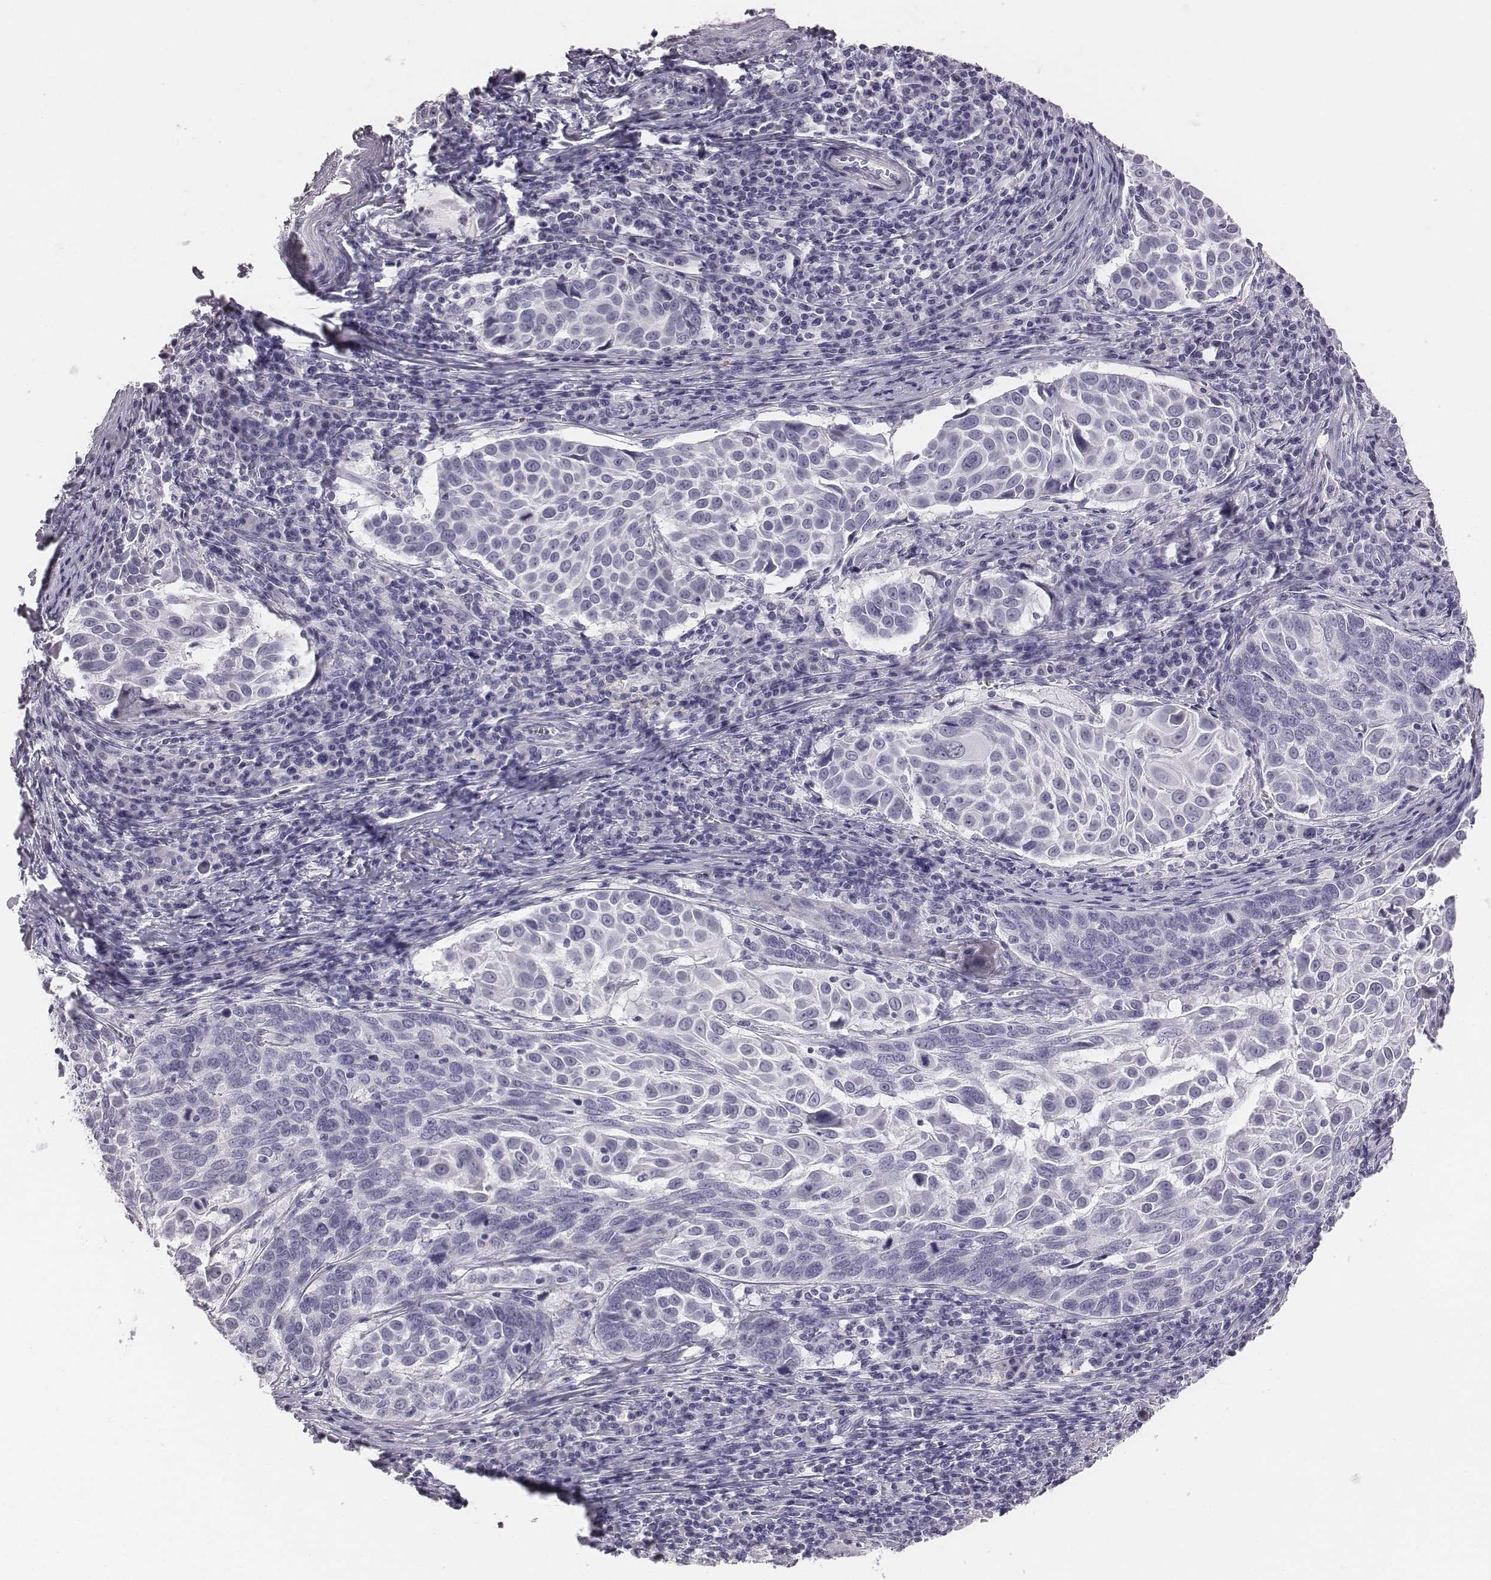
{"staining": {"intensity": "negative", "quantity": "none", "location": "none"}, "tissue": "lung cancer", "cell_type": "Tumor cells", "image_type": "cancer", "snomed": [{"axis": "morphology", "description": "Squamous cell carcinoma, NOS"}, {"axis": "topography", "description": "Lung"}], "caption": "Lung cancer (squamous cell carcinoma) was stained to show a protein in brown. There is no significant expression in tumor cells. (Immunohistochemistry (ihc), brightfield microscopy, high magnification).", "gene": "HBZ", "patient": {"sex": "male", "age": 57}}